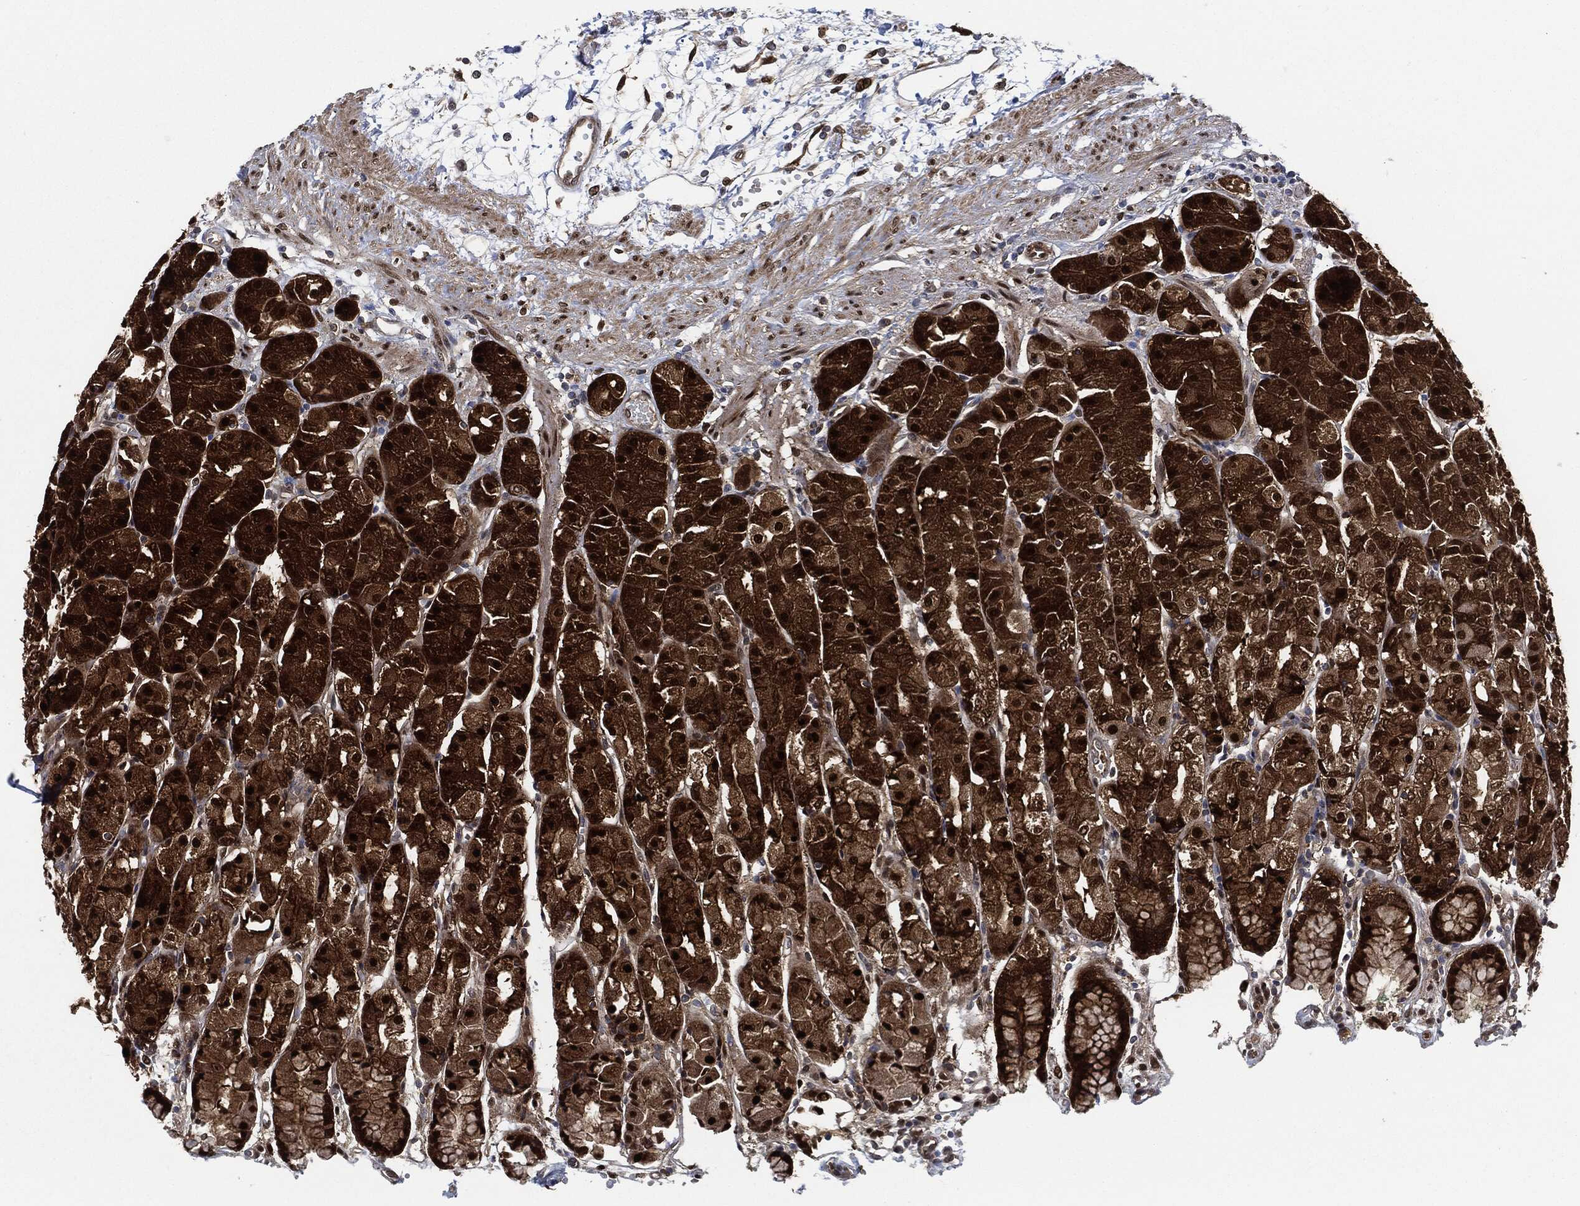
{"staining": {"intensity": "strong", "quantity": "25%-75%", "location": "cytoplasmic/membranous,nuclear"}, "tissue": "stomach", "cell_type": "Glandular cells", "image_type": "normal", "snomed": [{"axis": "morphology", "description": "Normal tissue, NOS"}, {"axis": "morphology", "description": "Adenocarcinoma, NOS"}, {"axis": "topography", "description": "Stomach"}], "caption": "IHC staining of unremarkable stomach, which displays high levels of strong cytoplasmic/membranous,nuclear positivity in approximately 25%-75% of glandular cells indicating strong cytoplasmic/membranous,nuclear protein expression. The staining was performed using DAB (3,3'-diaminobenzidine) (brown) for protein detection and nuclei were counterstained in hematoxylin (blue).", "gene": "DCTN1", "patient": {"sex": "female", "age": 81}}